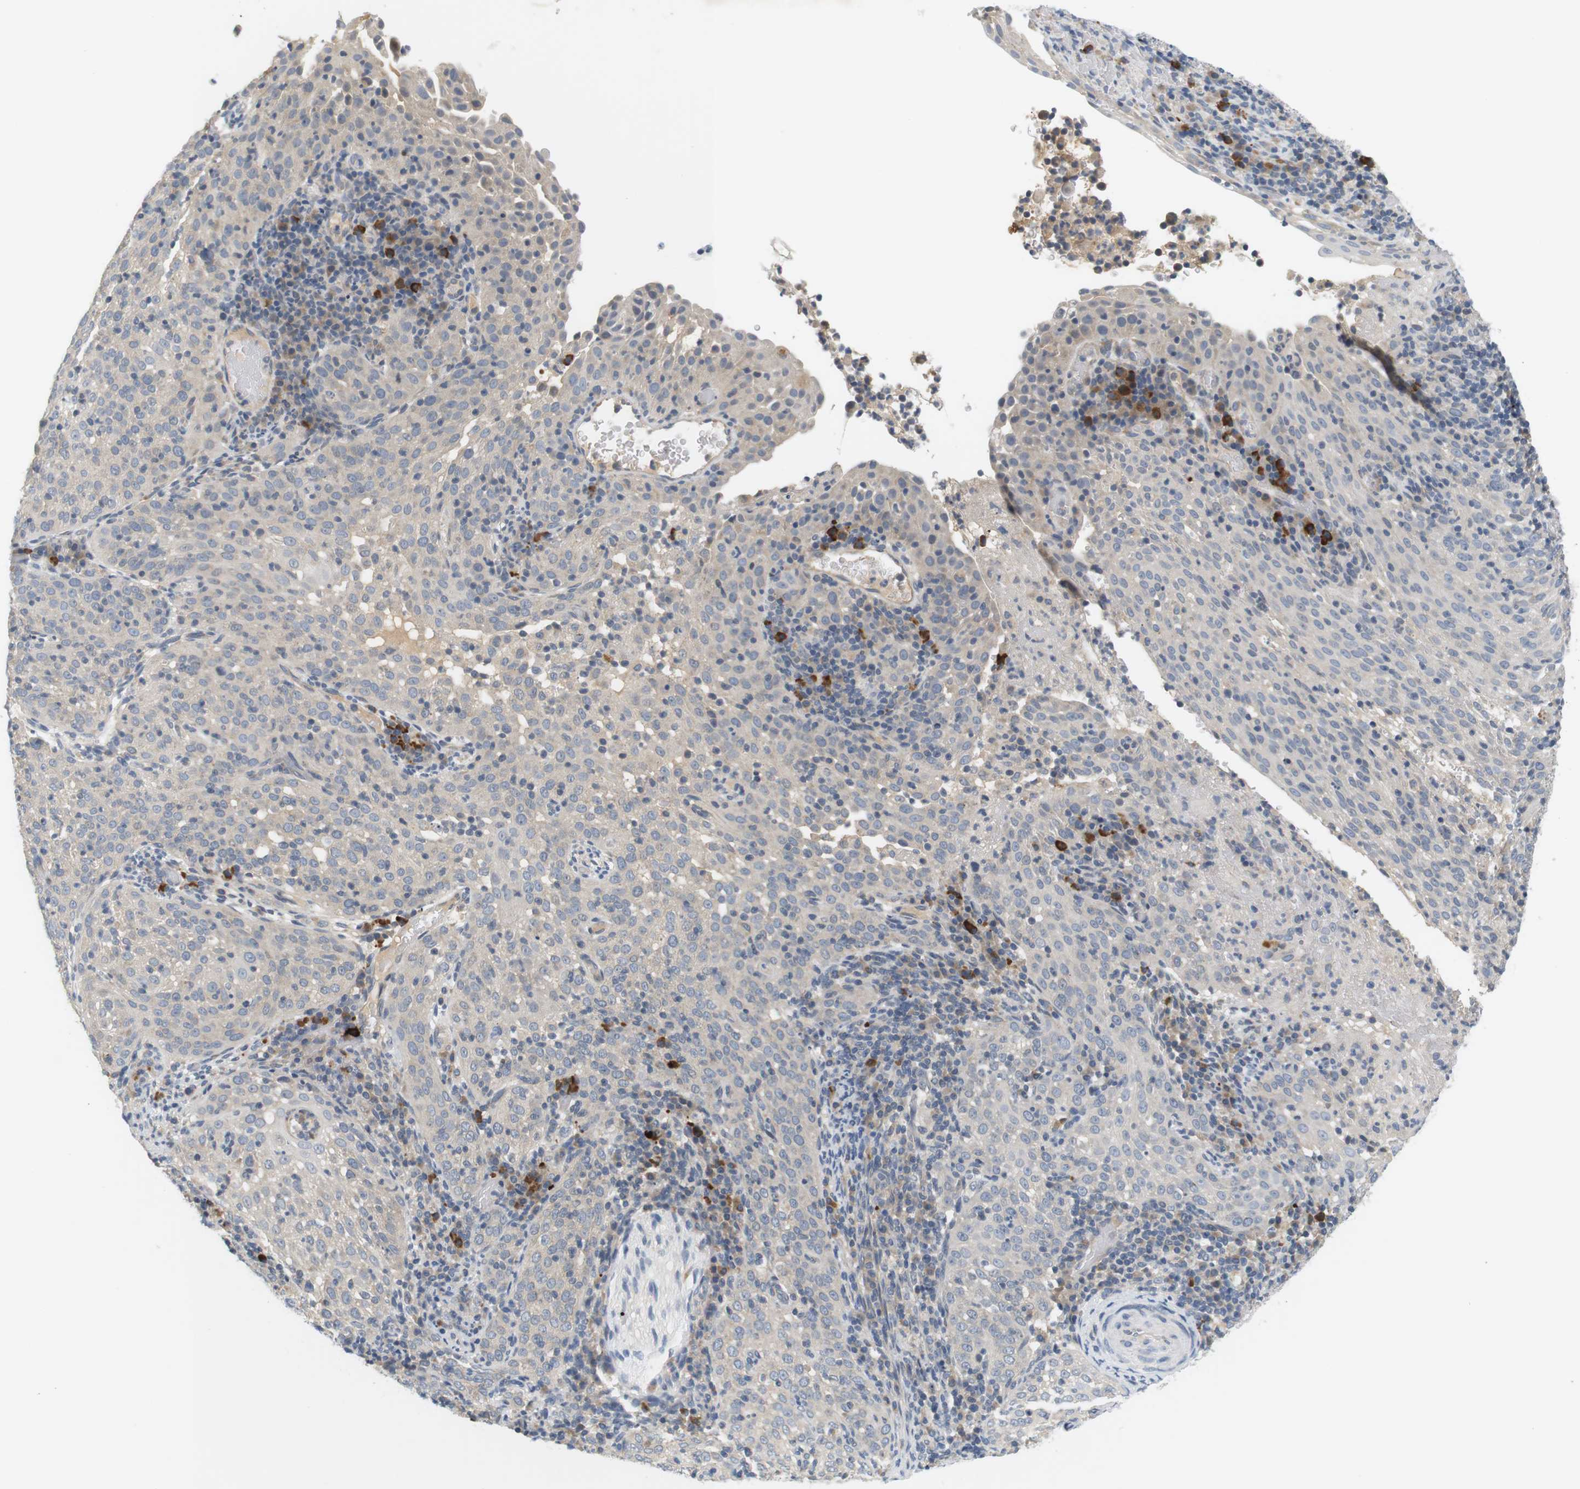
{"staining": {"intensity": "negative", "quantity": "none", "location": "none"}, "tissue": "cervical cancer", "cell_type": "Tumor cells", "image_type": "cancer", "snomed": [{"axis": "morphology", "description": "Squamous cell carcinoma, NOS"}, {"axis": "topography", "description": "Cervix"}], "caption": "Immunohistochemistry (IHC) image of cervical cancer (squamous cell carcinoma) stained for a protein (brown), which displays no positivity in tumor cells.", "gene": "EVA1C", "patient": {"sex": "female", "age": 51}}